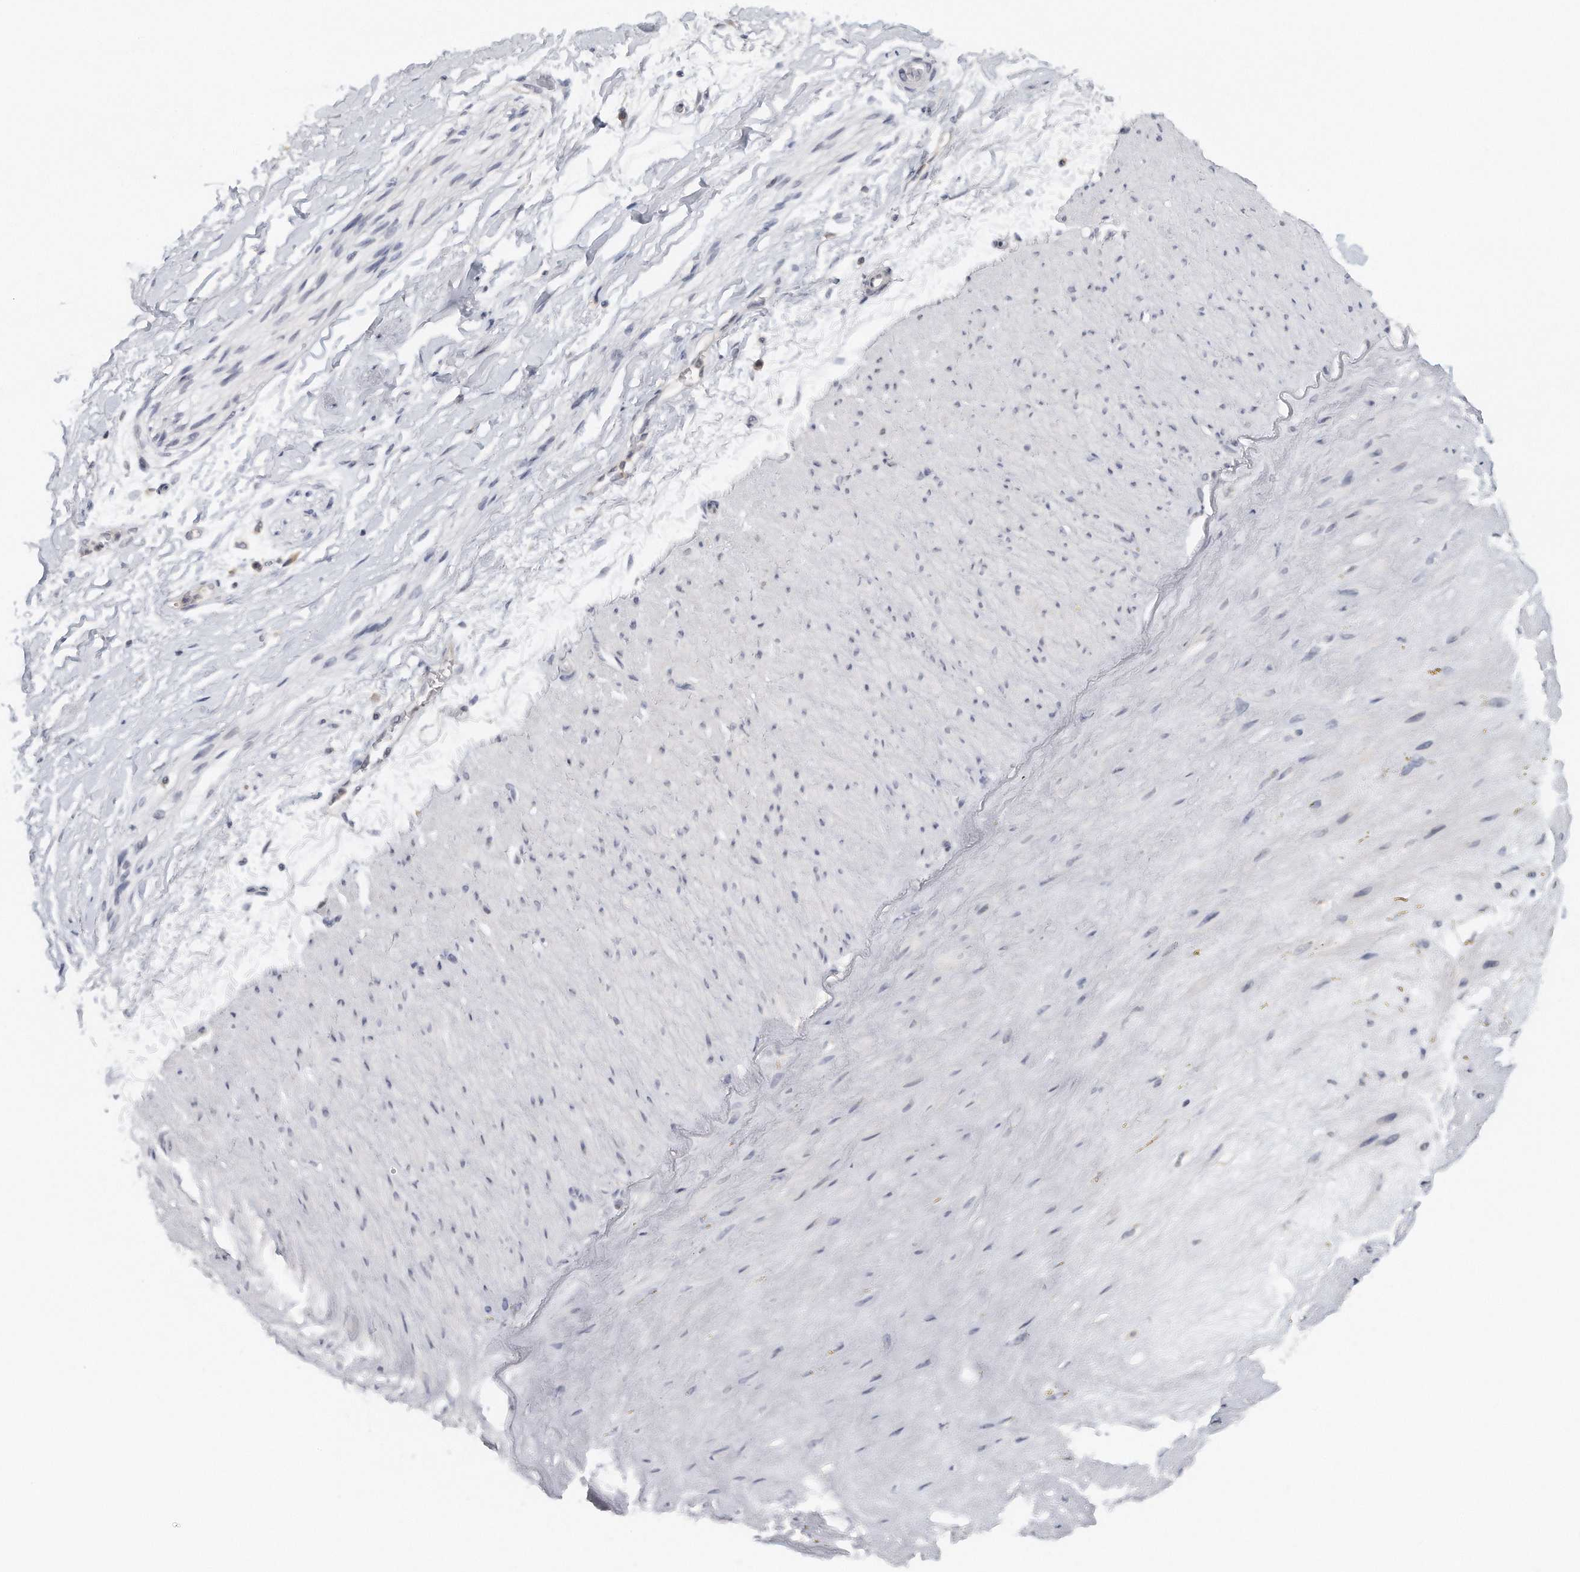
{"staining": {"intensity": "negative", "quantity": "none", "location": "none"}, "tissue": "adipose tissue", "cell_type": "Adipocytes", "image_type": "normal", "snomed": [{"axis": "morphology", "description": "Normal tissue, NOS"}, {"axis": "topography", "description": "Soft tissue"}], "caption": "Immunohistochemistry (IHC) histopathology image of benign human adipose tissue stained for a protein (brown), which shows no staining in adipocytes.", "gene": "DDX43", "patient": {"sex": "male", "age": 72}}